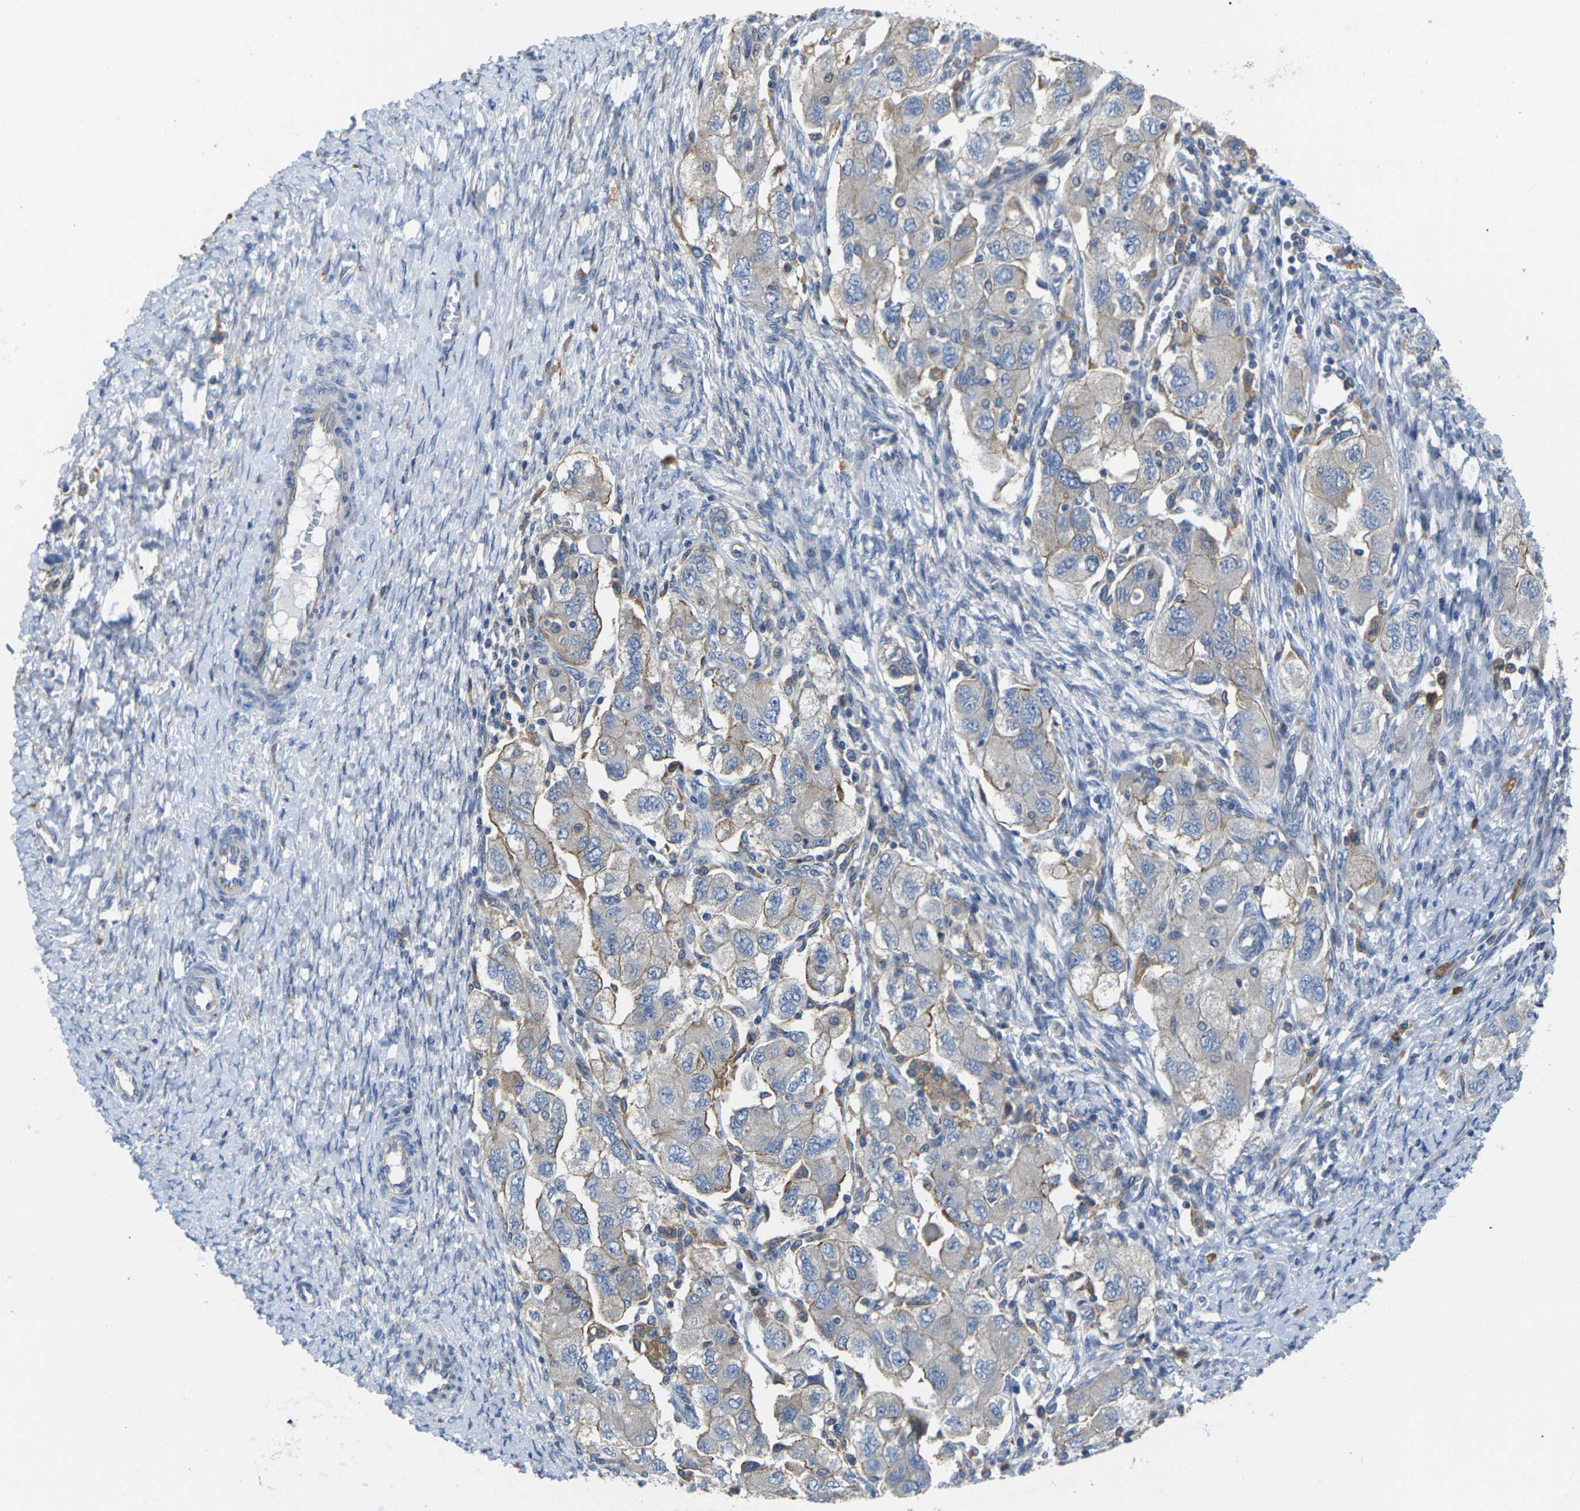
{"staining": {"intensity": "moderate", "quantity": "25%-75%", "location": "cytoplasmic/membranous"}, "tissue": "ovarian cancer", "cell_type": "Tumor cells", "image_type": "cancer", "snomed": [{"axis": "morphology", "description": "Carcinoma, NOS"}, {"axis": "morphology", "description": "Cystadenocarcinoma, serous, NOS"}, {"axis": "topography", "description": "Ovary"}], "caption": "Immunohistochemical staining of carcinoma (ovarian) demonstrates medium levels of moderate cytoplasmic/membranous protein positivity in approximately 25%-75% of tumor cells.", "gene": "SCNN1A", "patient": {"sex": "female", "age": 69}}